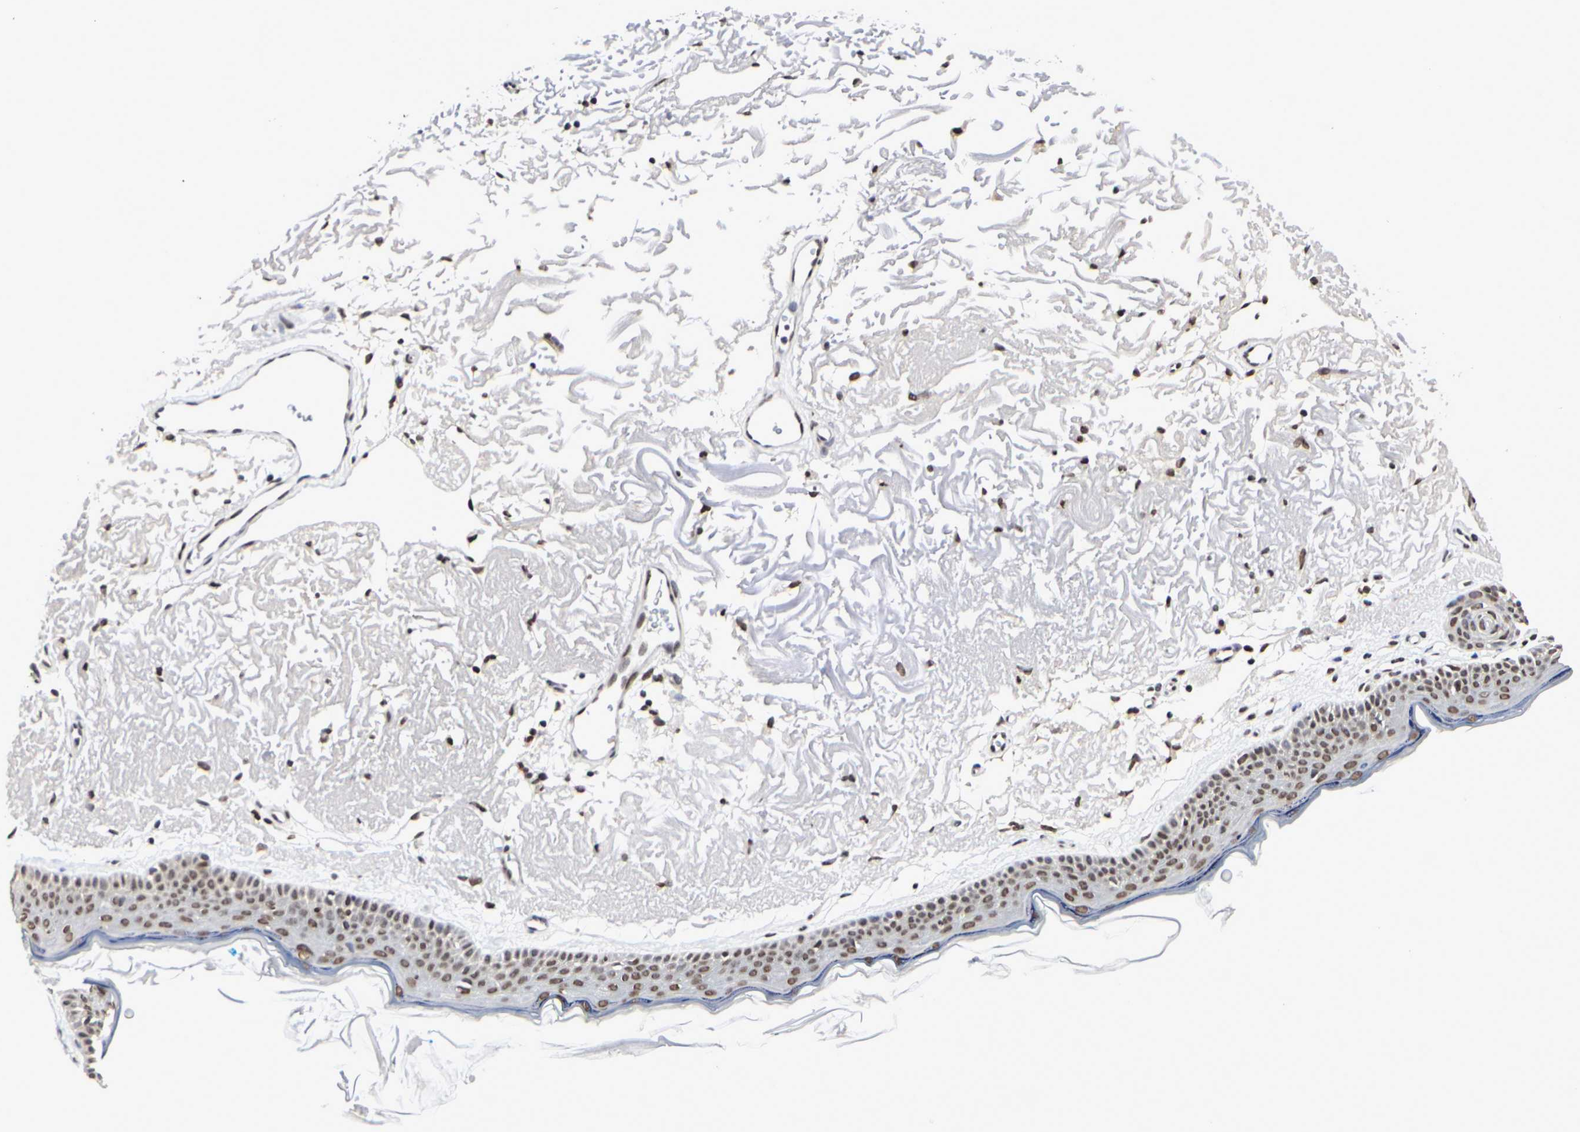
{"staining": {"intensity": "moderate", "quantity": ">75%", "location": "nuclear"}, "tissue": "skin", "cell_type": "Fibroblasts", "image_type": "normal", "snomed": [{"axis": "morphology", "description": "Normal tissue, NOS"}, {"axis": "topography", "description": "Skin"}], "caption": "Immunohistochemistry (IHC) staining of unremarkable skin, which displays medium levels of moderate nuclear staining in approximately >75% of fibroblasts indicating moderate nuclear protein expression. The staining was performed using DAB (3,3'-diaminobenzidine) (brown) for protein detection and nuclei were counterstained in hematoxylin (blue).", "gene": "PRMT3", "patient": {"sex": "female", "age": 90}}